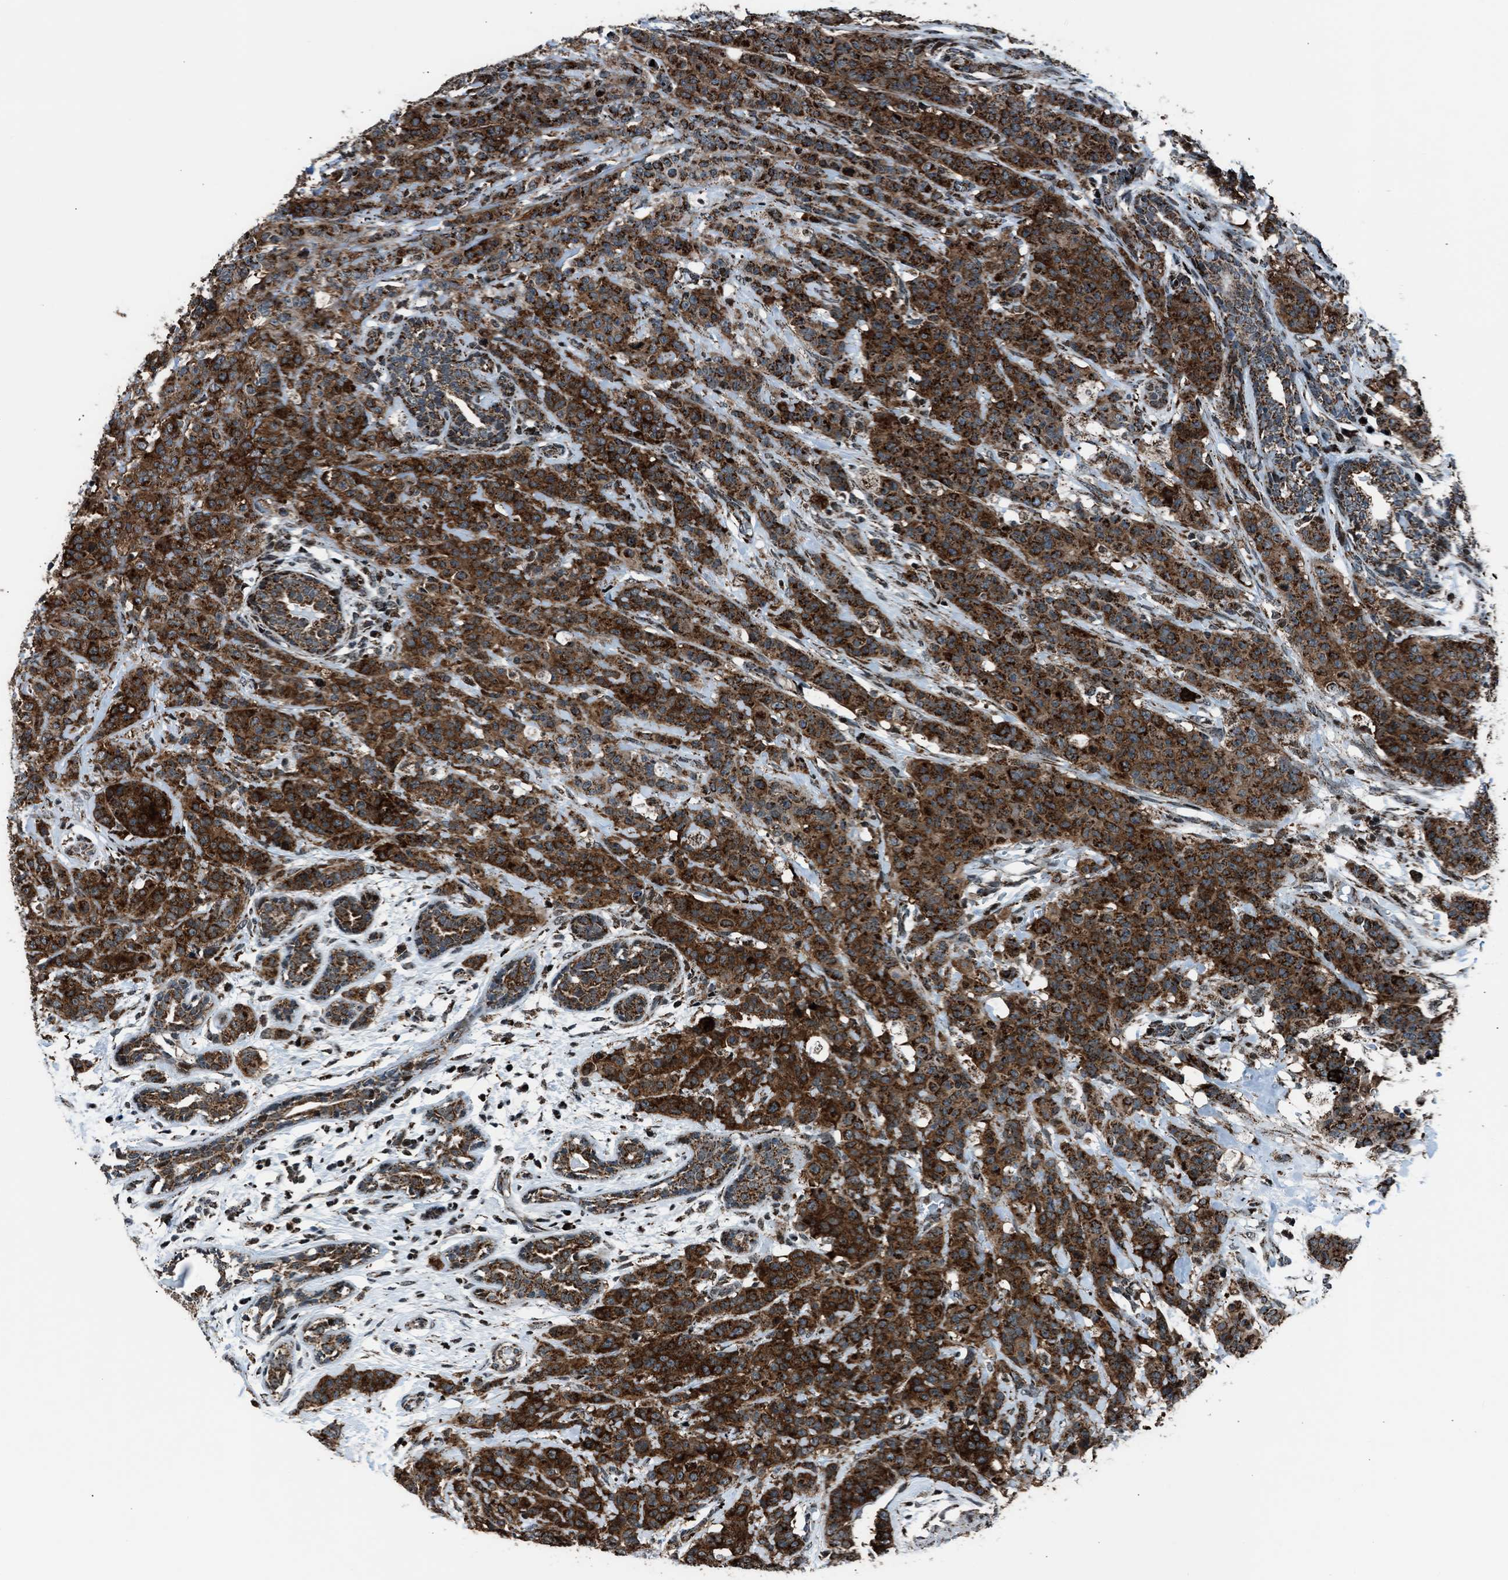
{"staining": {"intensity": "strong", "quantity": ">75%", "location": "cytoplasmic/membranous"}, "tissue": "breast cancer", "cell_type": "Tumor cells", "image_type": "cancer", "snomed": [{"axis": "morphology", "description": "Normal tissue, NOS"}, {"axis": "morphology", "description": "Duct carcinoma"}, {"axis": "topography", "description": "Breast"}], "caption": "Immunohistochemistry histopathology image of neoplastic tissue: breast infiltrating ductal carcinoma stained using immunohistochemistry displays high levels of strong protein expression localized specifically in the cytoplasmic/membranous of tumor cells, appearing as a cytoplasmic/membranous brown color.", "gene": "MORC3", "patient": {"sex": "female", "age": 40}}